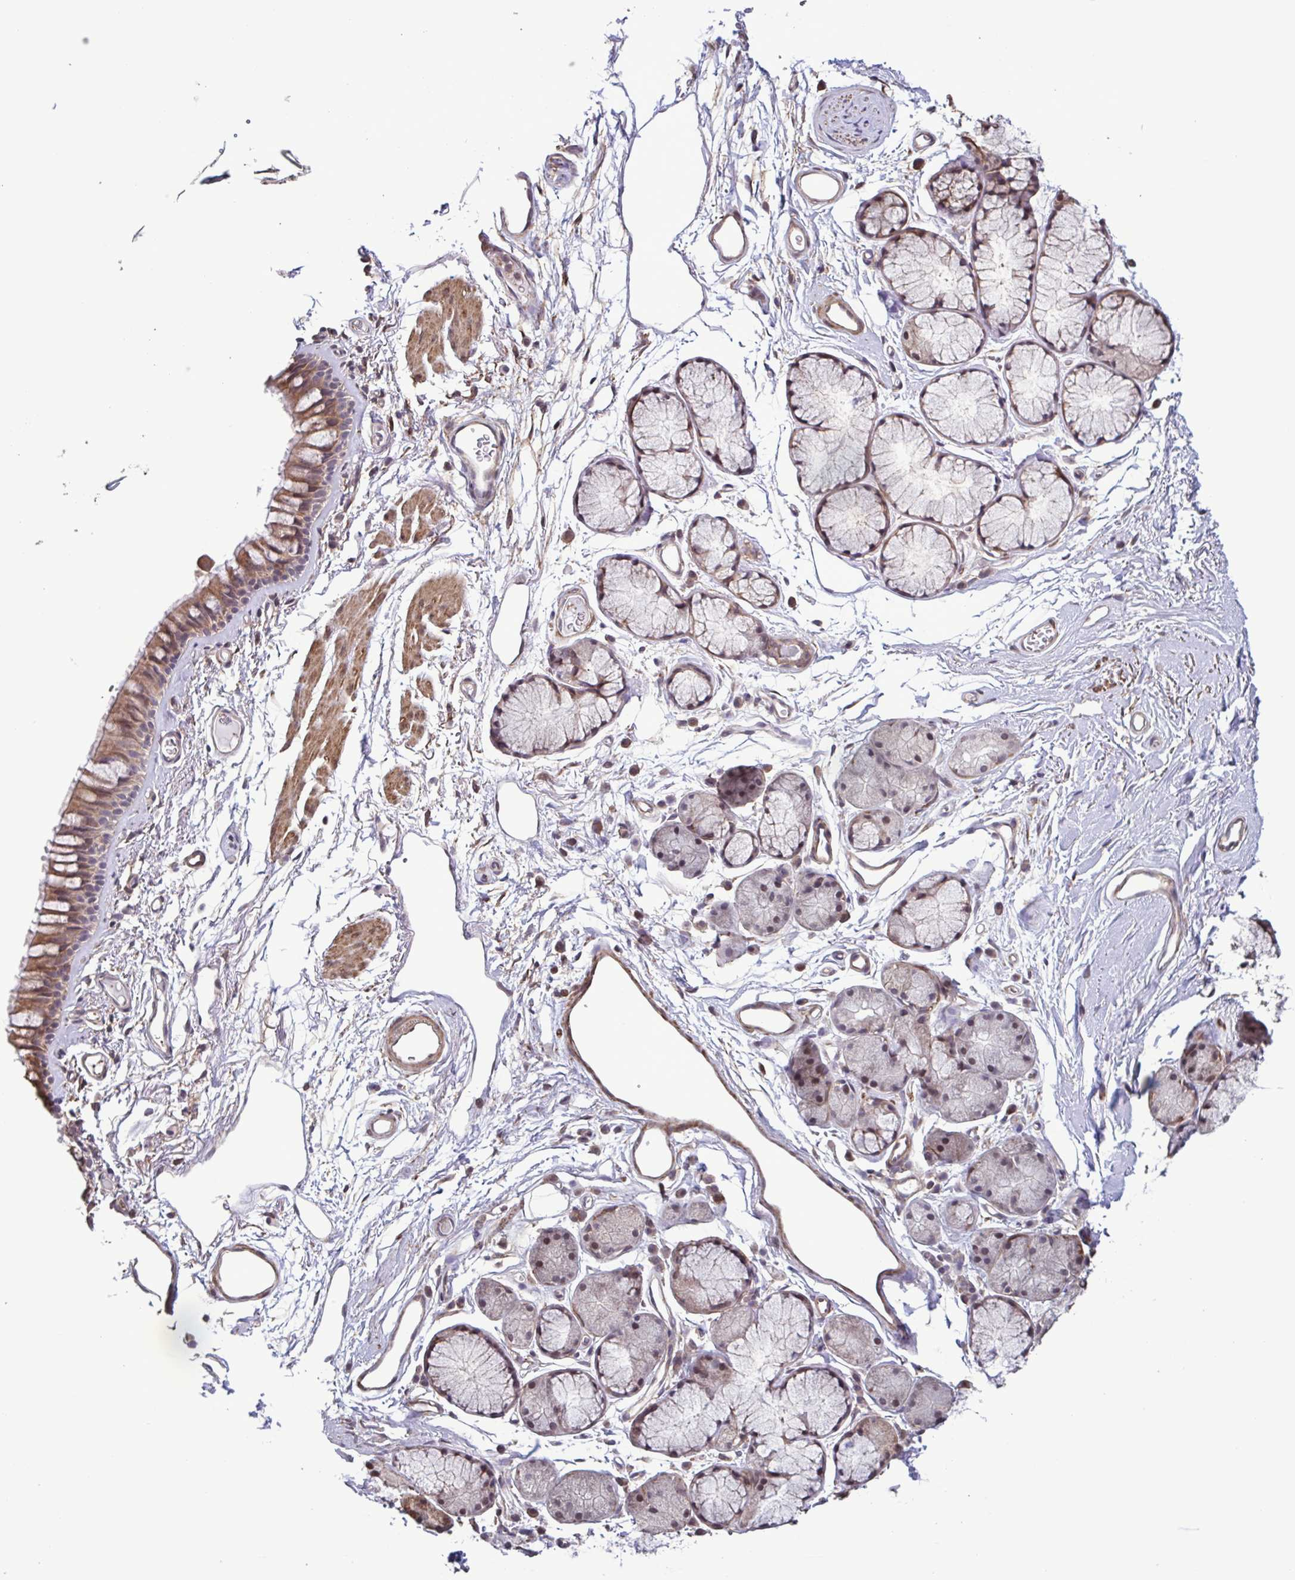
{"staining": {"intensity": "moderate", "quantity": ">75%", "location": "cytoplasmic/membranous"}, "tissue": "bronchus", "cell_type": "Respiratory epithelial cells", "image_type": "normal", "snomed": [{"axis": "morphology", "description": "Normal tissue, NOS"}, {"axis": "topography", "description": "Cartilage tissue"}, {"axis": "topography", "description": "Bronchus"}], "caption": "Immunohistochemical staining of normal bronchus shows >75% levels of moderate cytoplasmic/membranous protein staining in about >75% of respiratory epithelial cells.", "gene": "ZNF200", "patient": {"sex": "female", "age": 79}}